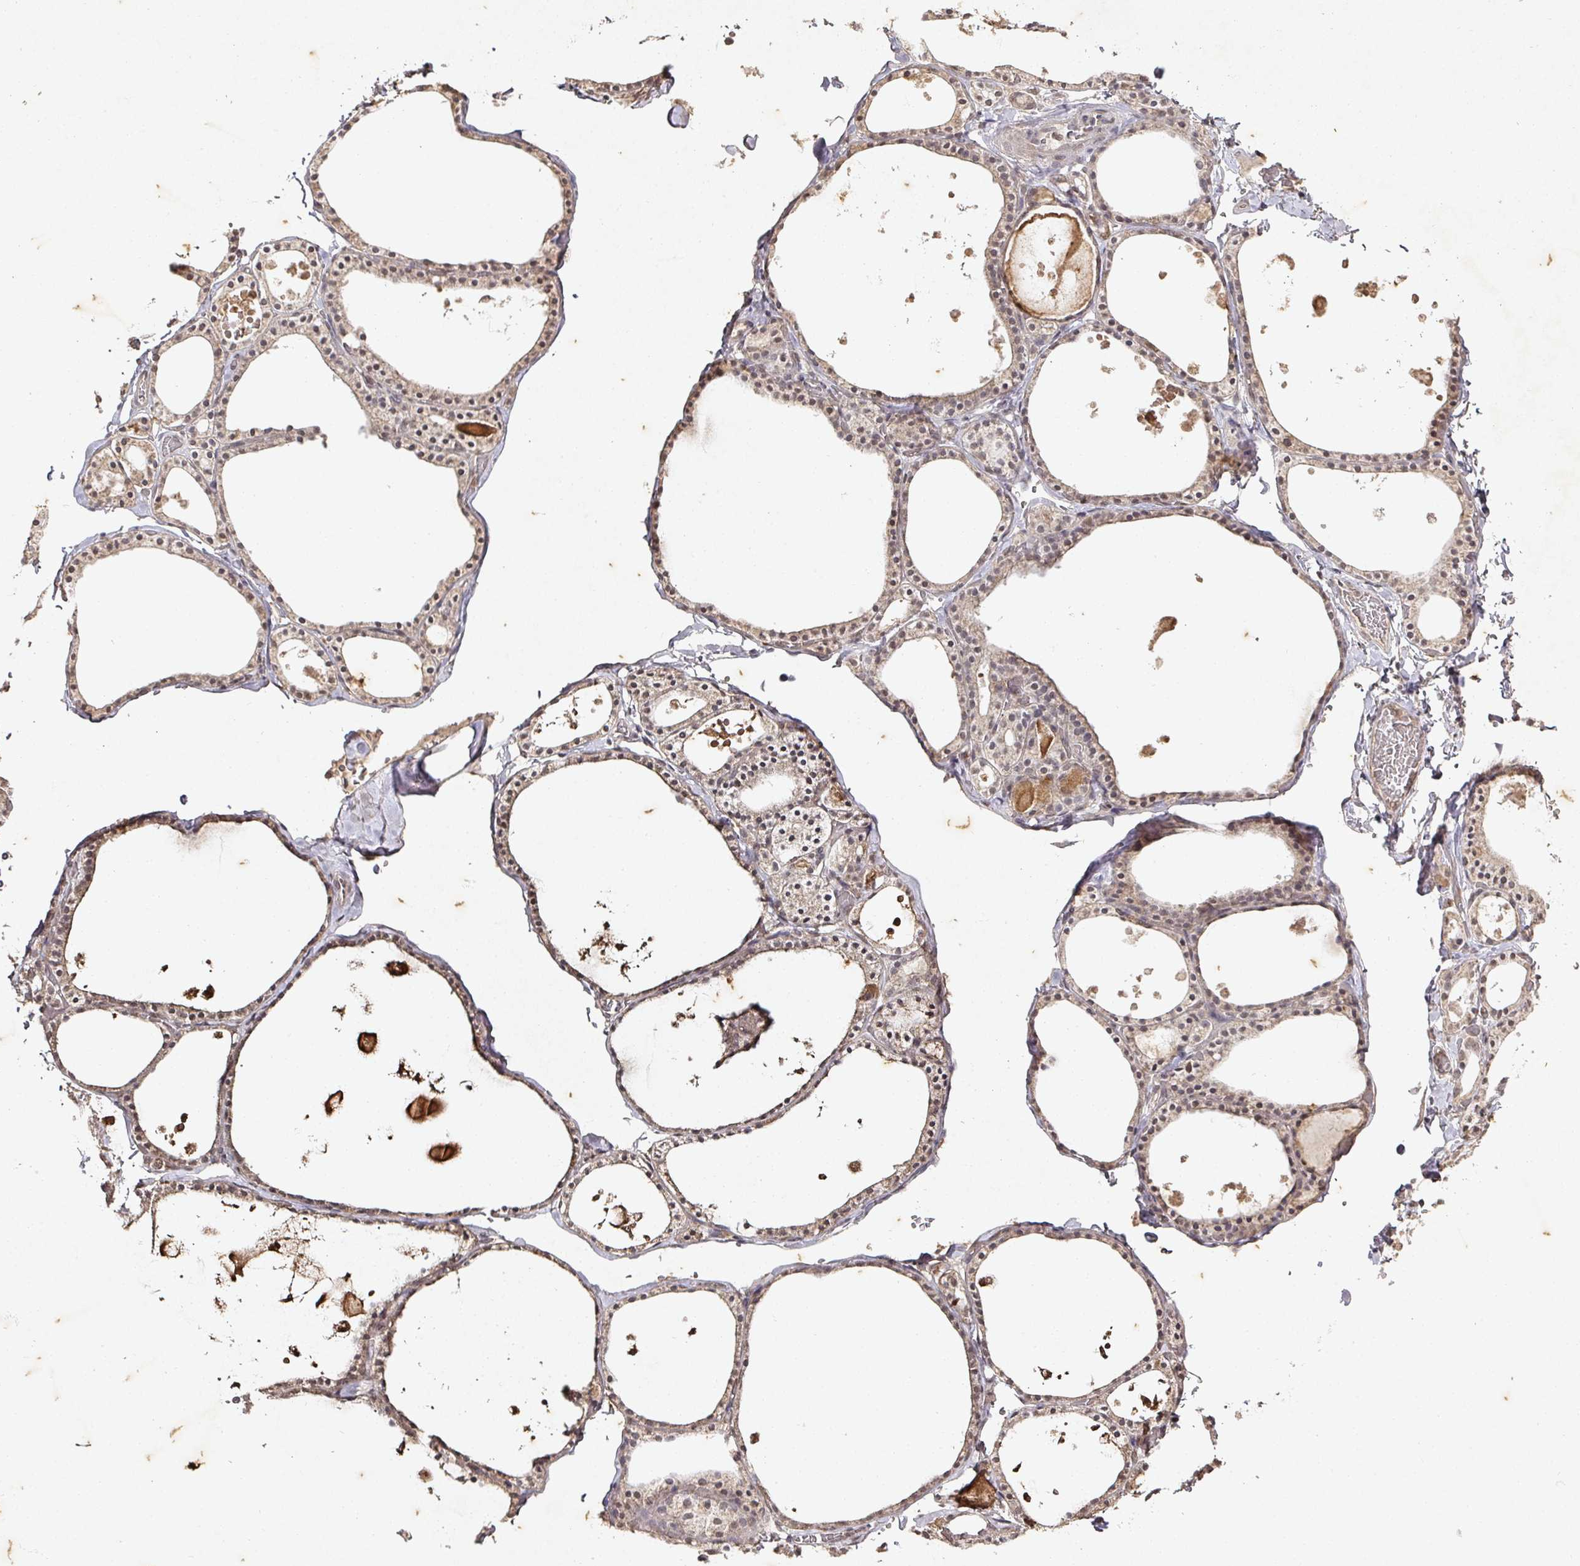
{"staining": {"intensity": "weak", "quantity": ">75%", "location": "cytoplasmic/membranous,nuclear"}, "tissue": "thyroid gland", "cell_type": "Glandular cells", "image_type": "normal", "snomed": [{"axis": "morphology", "description": "Normal tissue, NOS"}, {"axis": "topography", "description": "Thyroid gland"}], "caption": "Immunohistochemical staining of normal human thyroid gland exhibits weak cytoplasmic/membranous,nuclear protein staining in about >75% of glandular cells.", "gene": "CAPN5", "patient": {"sex": "male", "age": 56}}